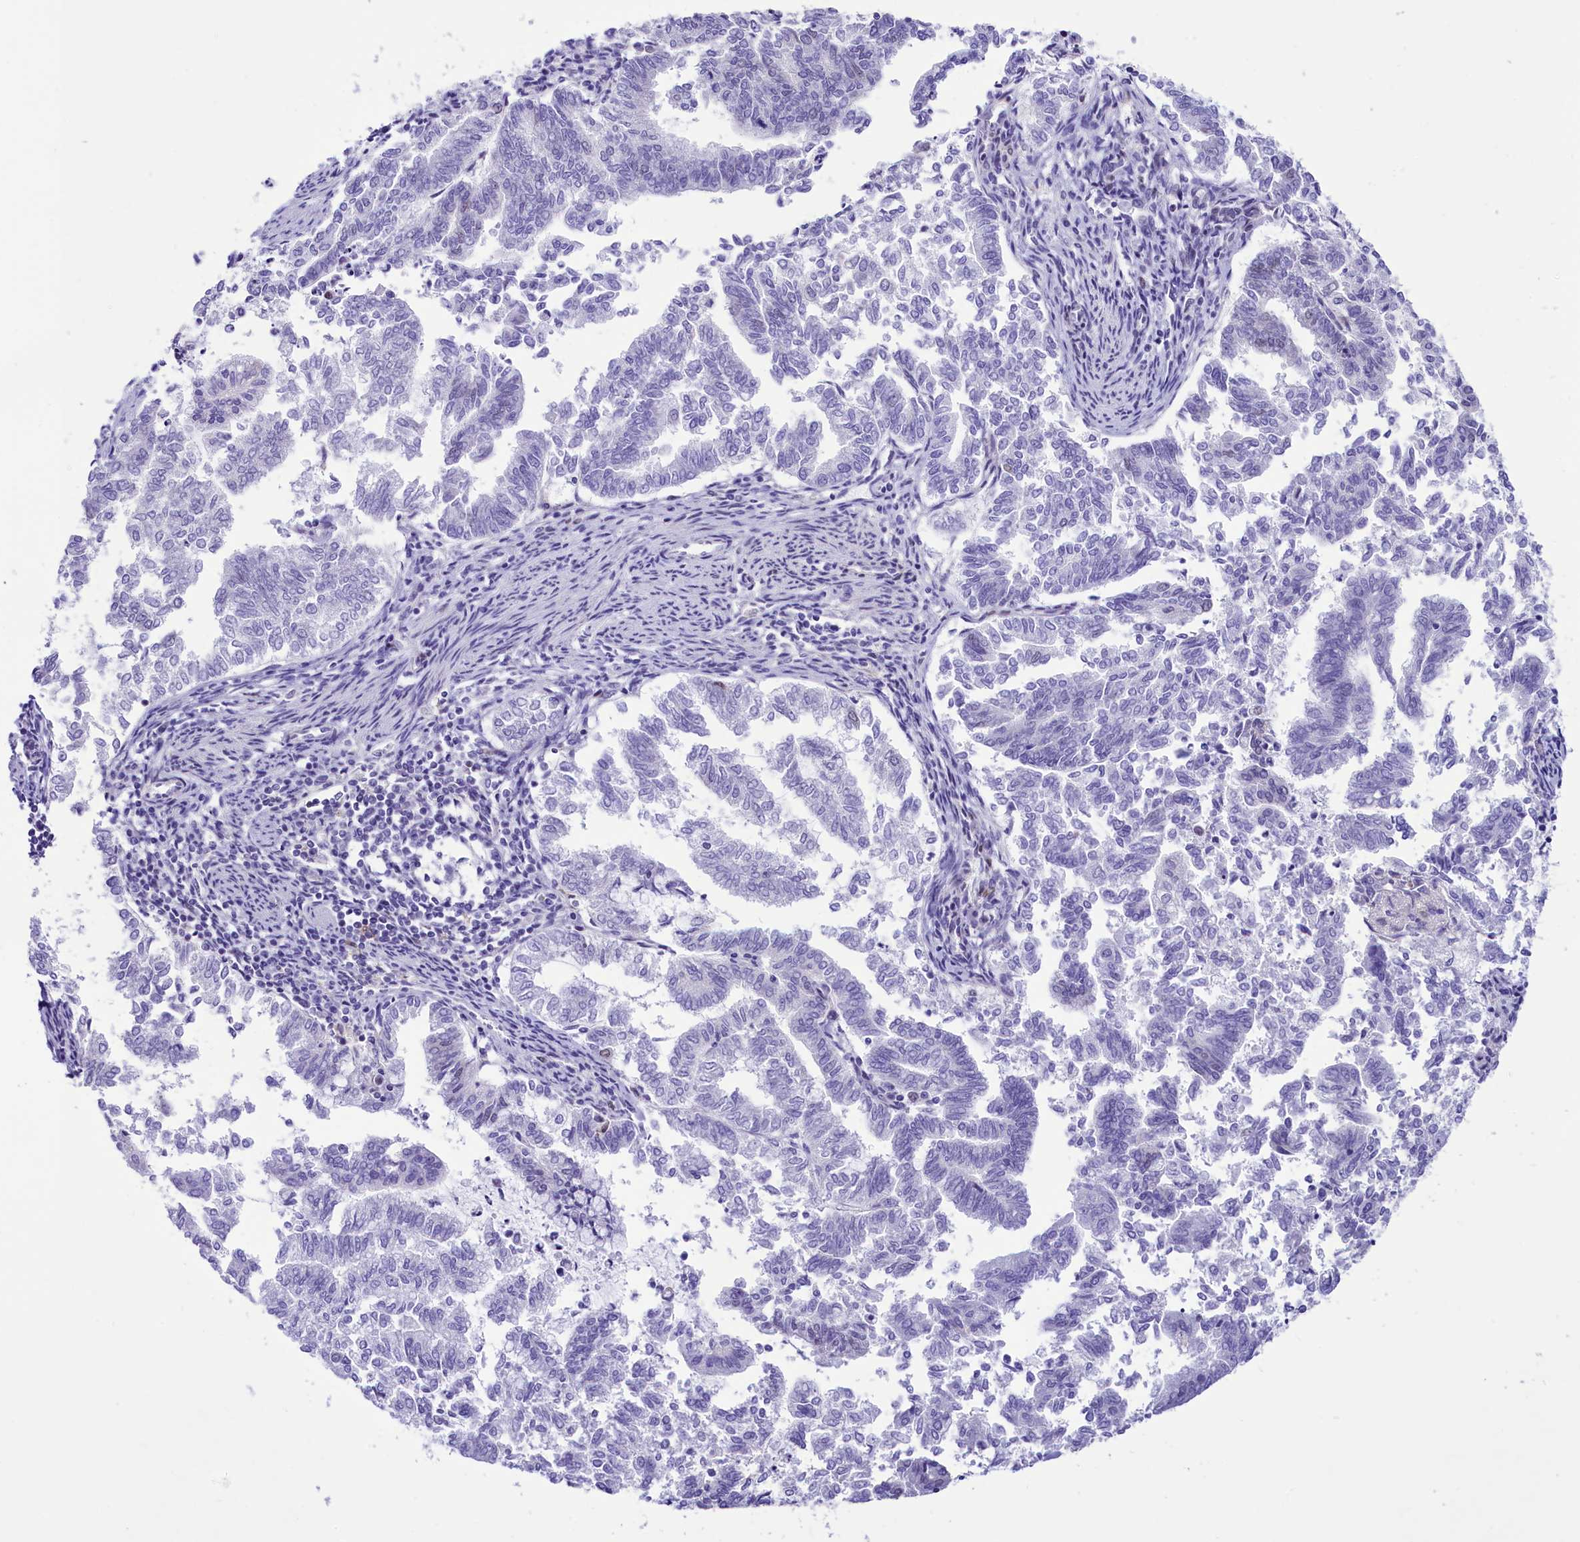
{"staining": {"intensity": "negative", "quantity": "none", "location": "none"}, "tissue": "endometrial cancer", "cell_type": "Tumor cells", "image_type": "cancer", "snomed": [{"axis": "morphology", "description": "Adenocarcinoma, NOS"}, {"axis": "topography", "description": "Endometrium"}], "caption": "Tumor cells are negative for brown protein staining in adenocarcinoma (endometrial).", "gene": "RPS6KB1", "patient": {"sex": "female", "age": 79}}